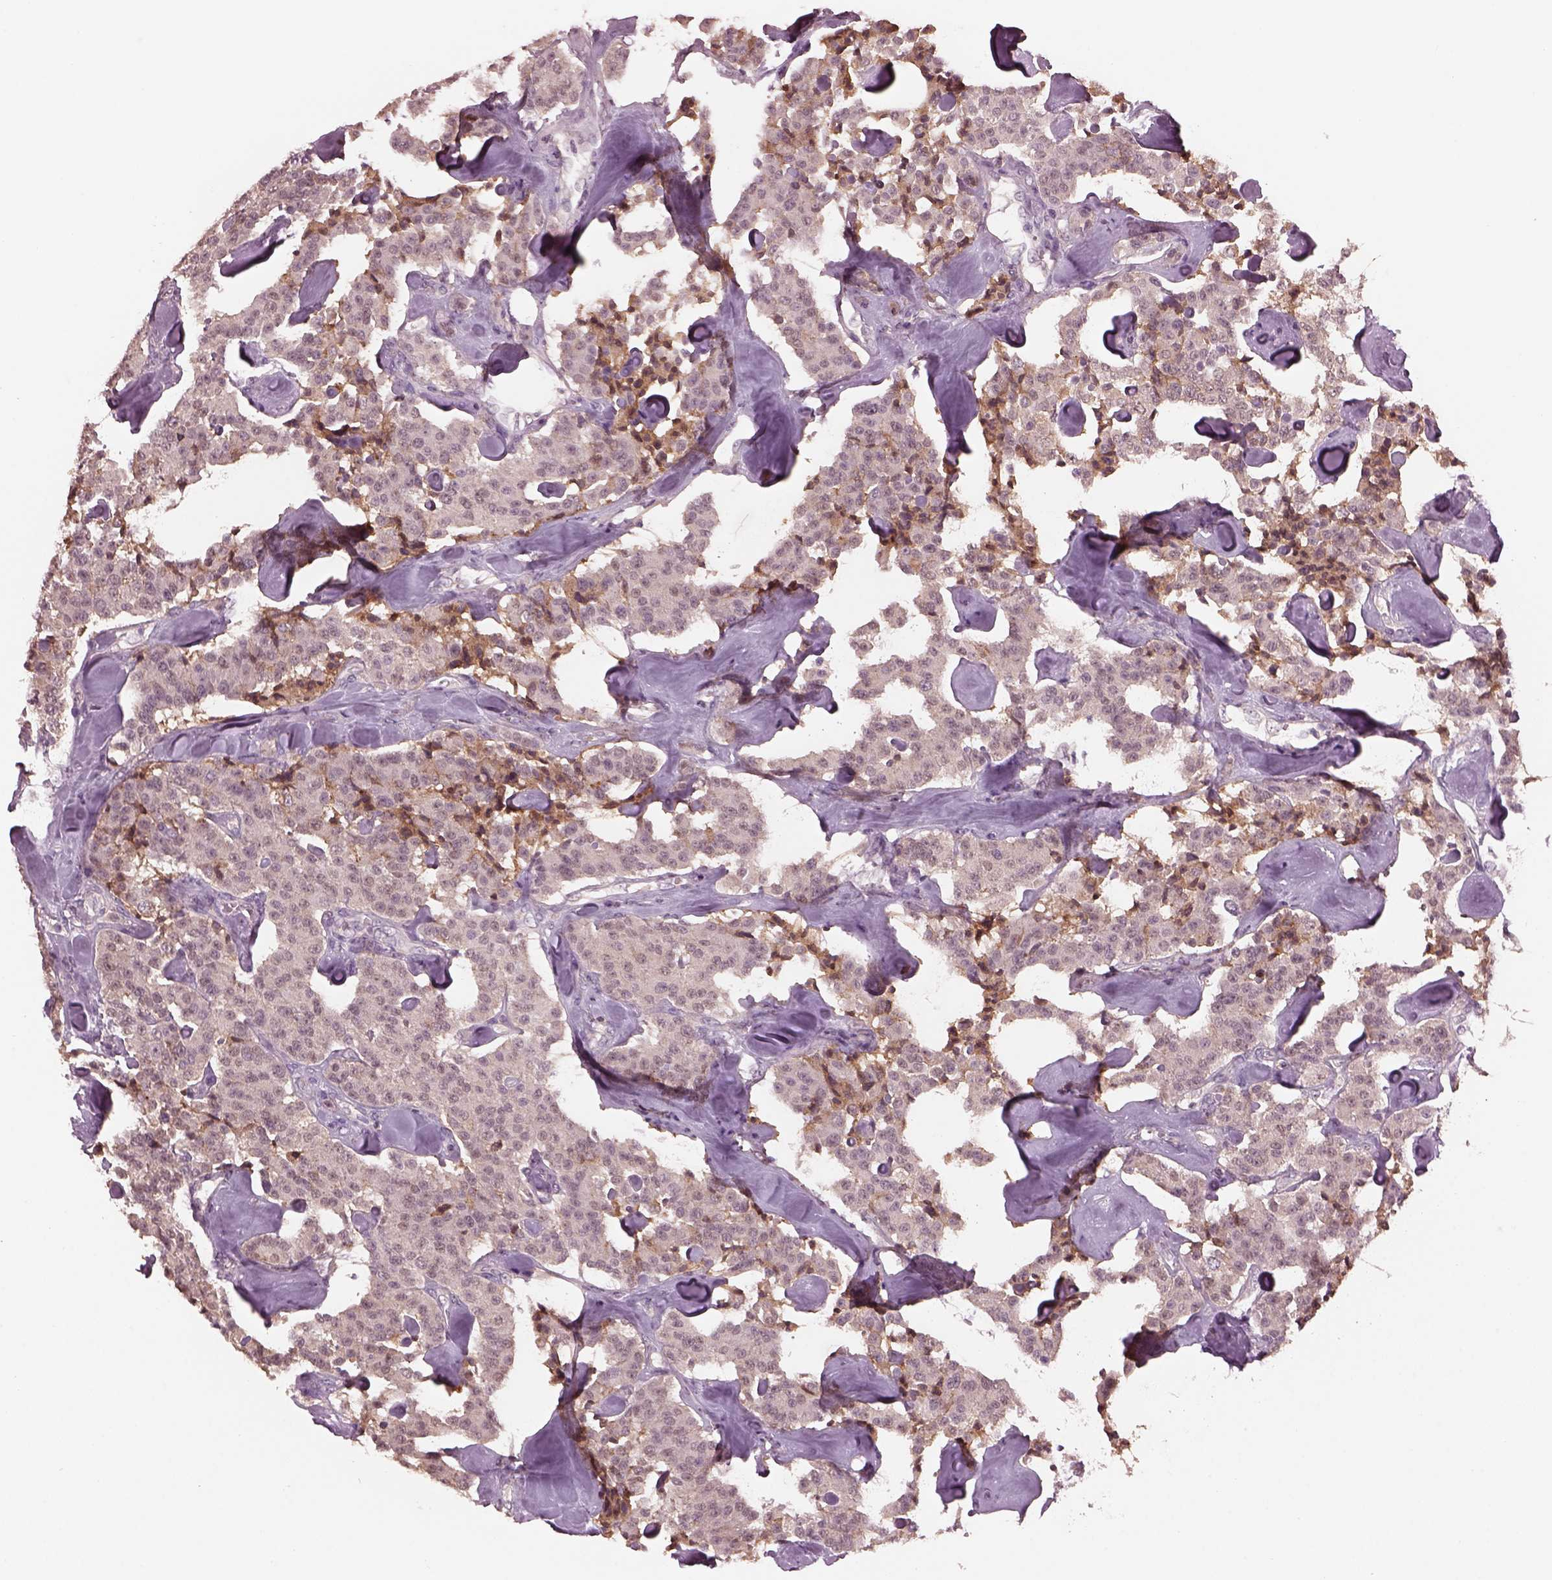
{"staining": {"intensity": "weak", "quantity": "<25%", "location": "cytoplasmic/membranous"}, "tissue": "carcinoid", "cell_type": "Tumor cells", "image_type": "cancer", "snomed": [{"axis": "morphology", "description": "Carcinoid, malignant, NOS"}, {"axis": "topography", "description": "Pancreas"}], "caption": "DAB (3,3'-diaminobenzidine) immunohistochemical staining of carcinoid exhibits no significant expression in tumor cells. (Stains: DAB (3,3'-diaminobenzidine) immunohistochemistry with hematoxylin counter stain, Microscopy: brightfield microscopy at high magnification).", "gene": "SRI", "patient": {"sex": "male", "age": 41}}